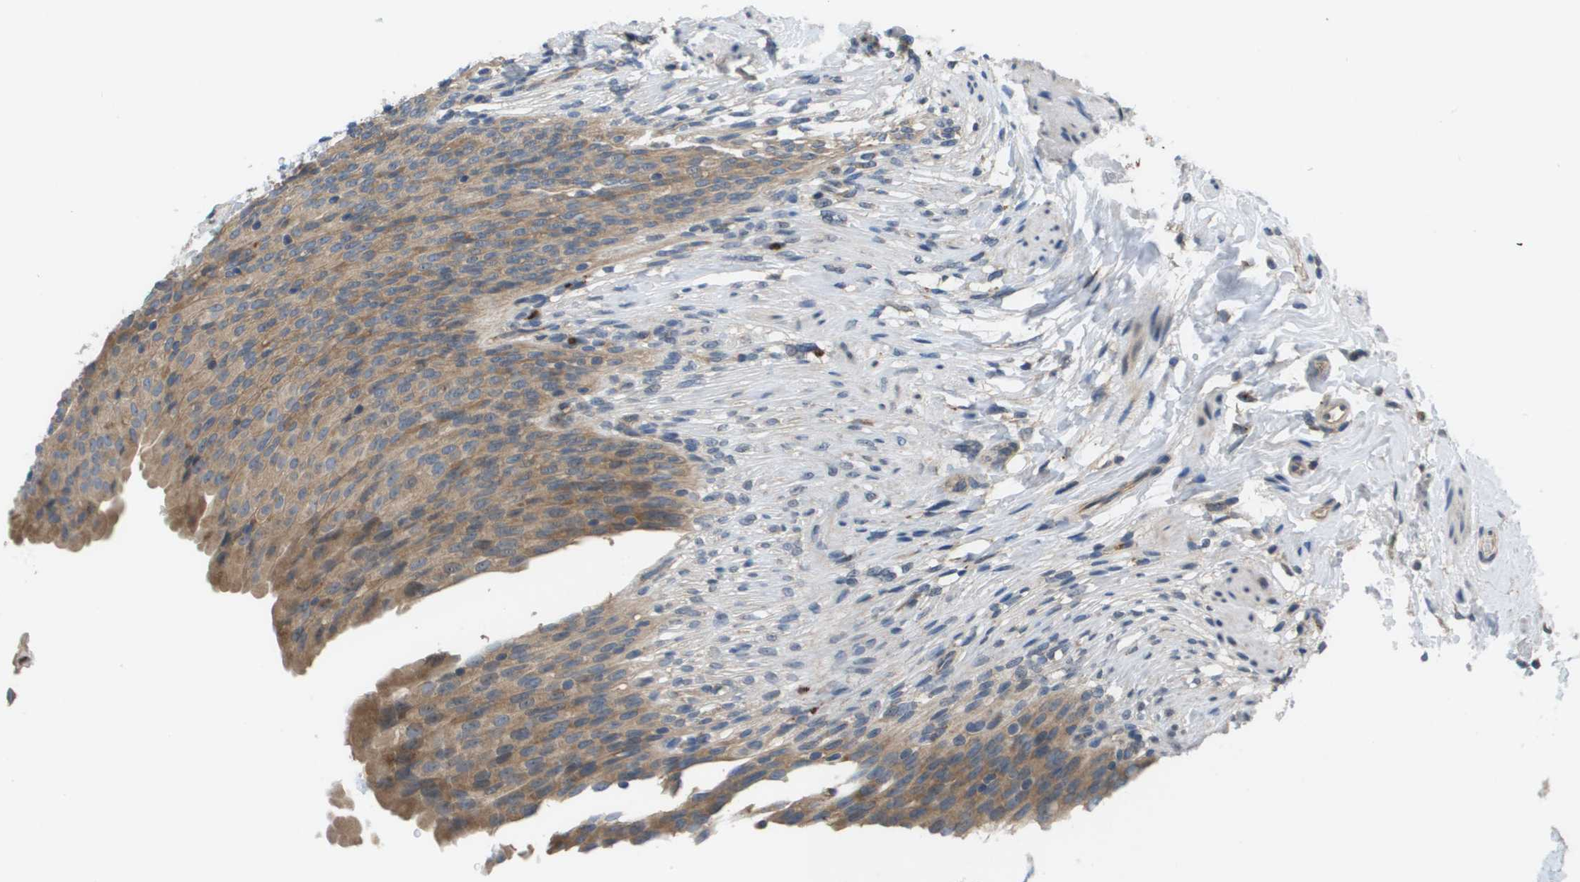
{"staining": {"intensity": "moderate", "quantity": ">75%", "location": "cytoplasmic/membranous"}, "tissue": "urinary bladder", "cell_type": "Urothelial cells", "image_type": "normal", "snomed": [{"axis": "morphology", "description": "Normal tissue, NOS"}, {"axis": "topography", "description": "Urinary bladder"}], "caption": "Immunohistochemistry (IHC) of normal human urinary bladder demonstrates medium levels of moderate cytoplasmic/membranous positivity in about >75% of urothelial cells. The staining was performed using DAB (3,3'-diaminobenzidine), with brown indicating positive protein expression. Nuclei are stained blue with hematoxylin.", "gene": "SLC25A20", "patient": {"sex": "female", "age": 79}}